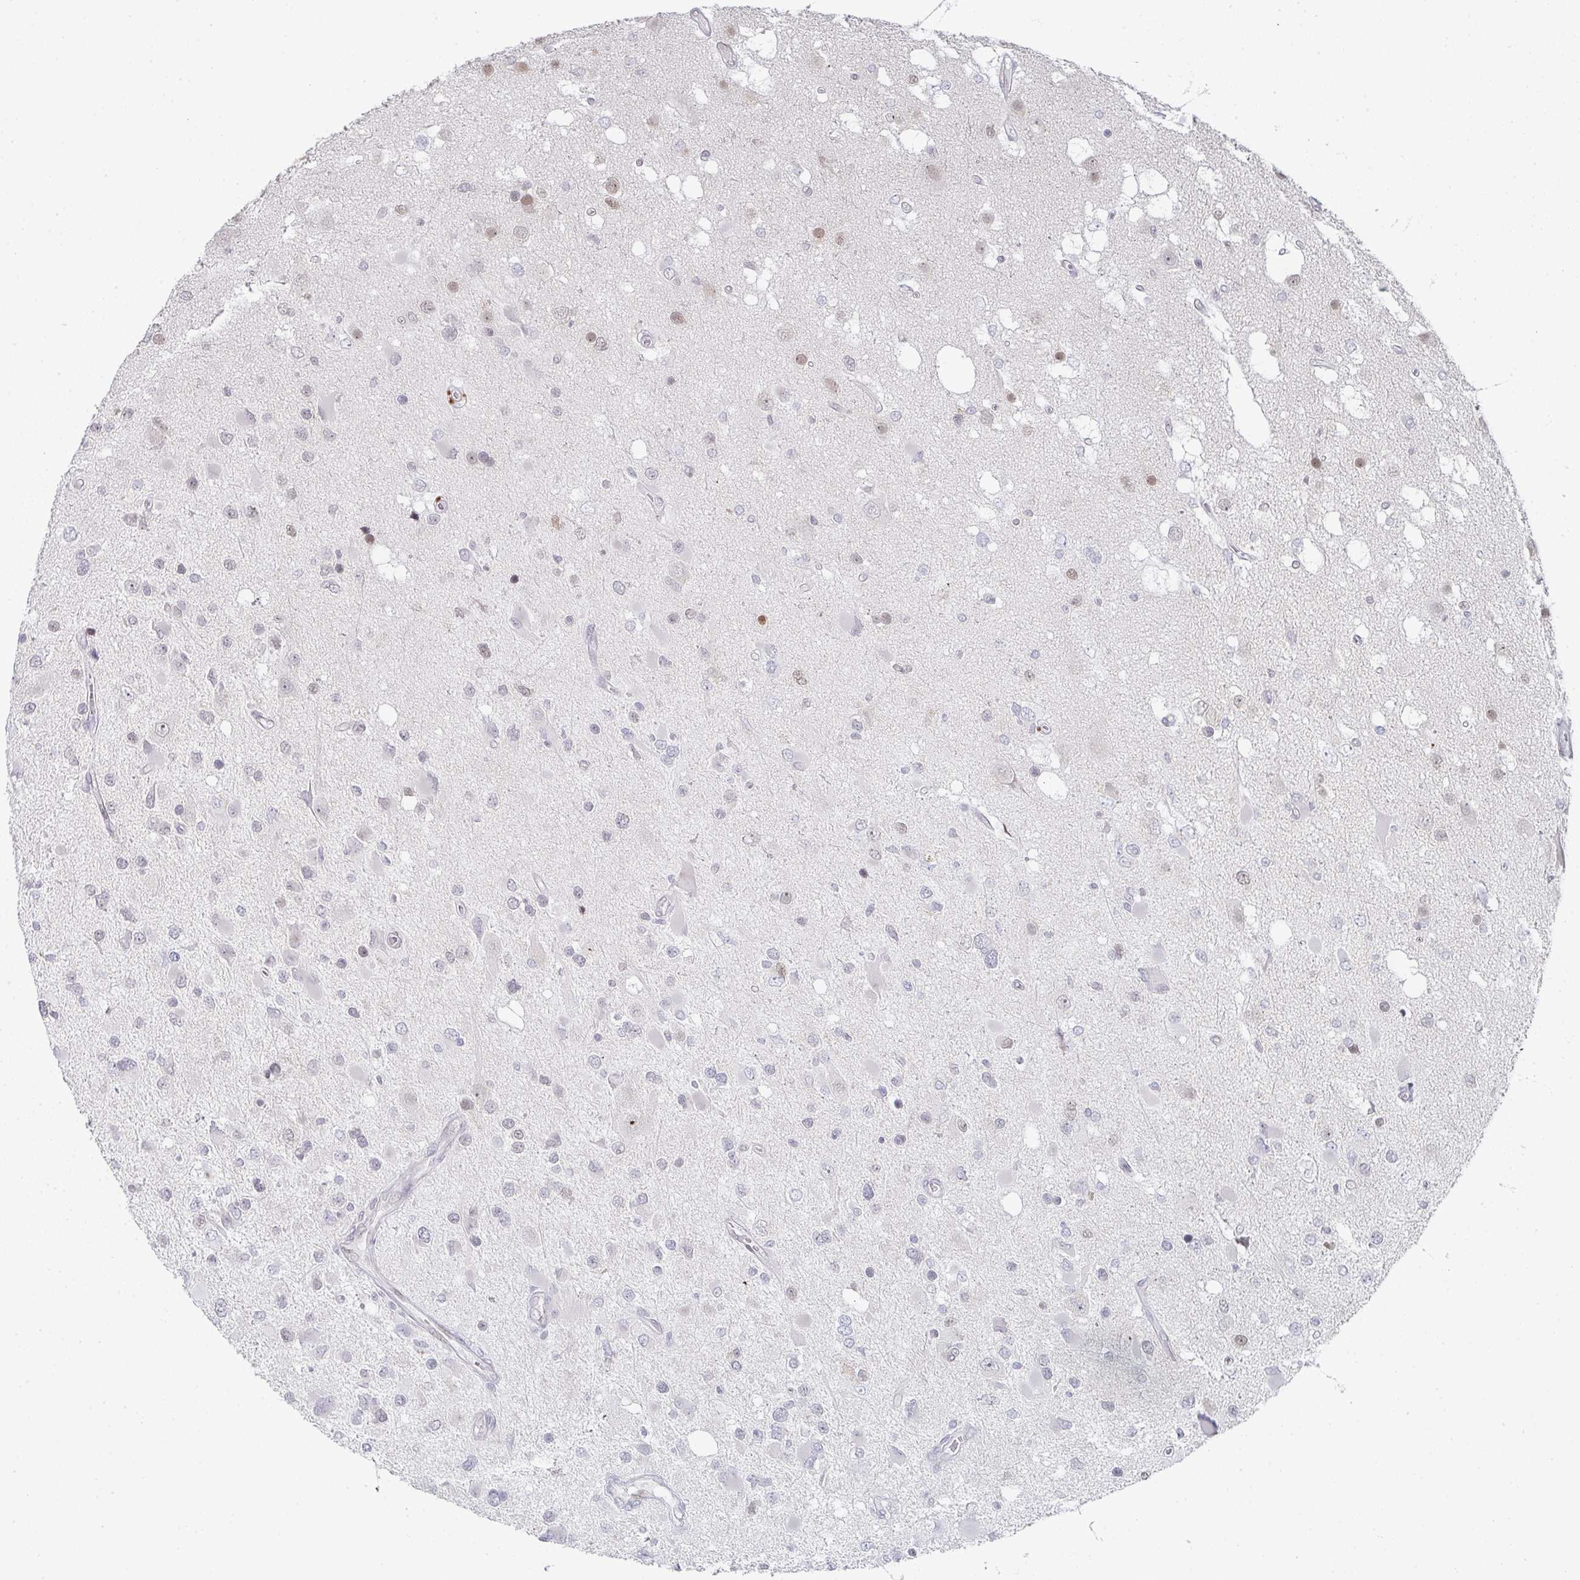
{"staining": {"intensity": "weak", "quantity": "25%-75%", "location": "nuclear"}, "tissue": "glioma", "cell_type": "Tumor cells", "image_type": "cancer", "snomed": [{"axis": "morphology", "description": "Glioma, malignant, High grade"}, {"axis": "topography", "description": "Brain"}], "caption": "This image exhibits immunohistochemistry (IHC) staining of malignant high-grade glioma, with low weak nuclear staining in about 25%-75% of tumor cells.", "gene": "POU2AF2", "patient": {"sex": "male", "age": 53}}